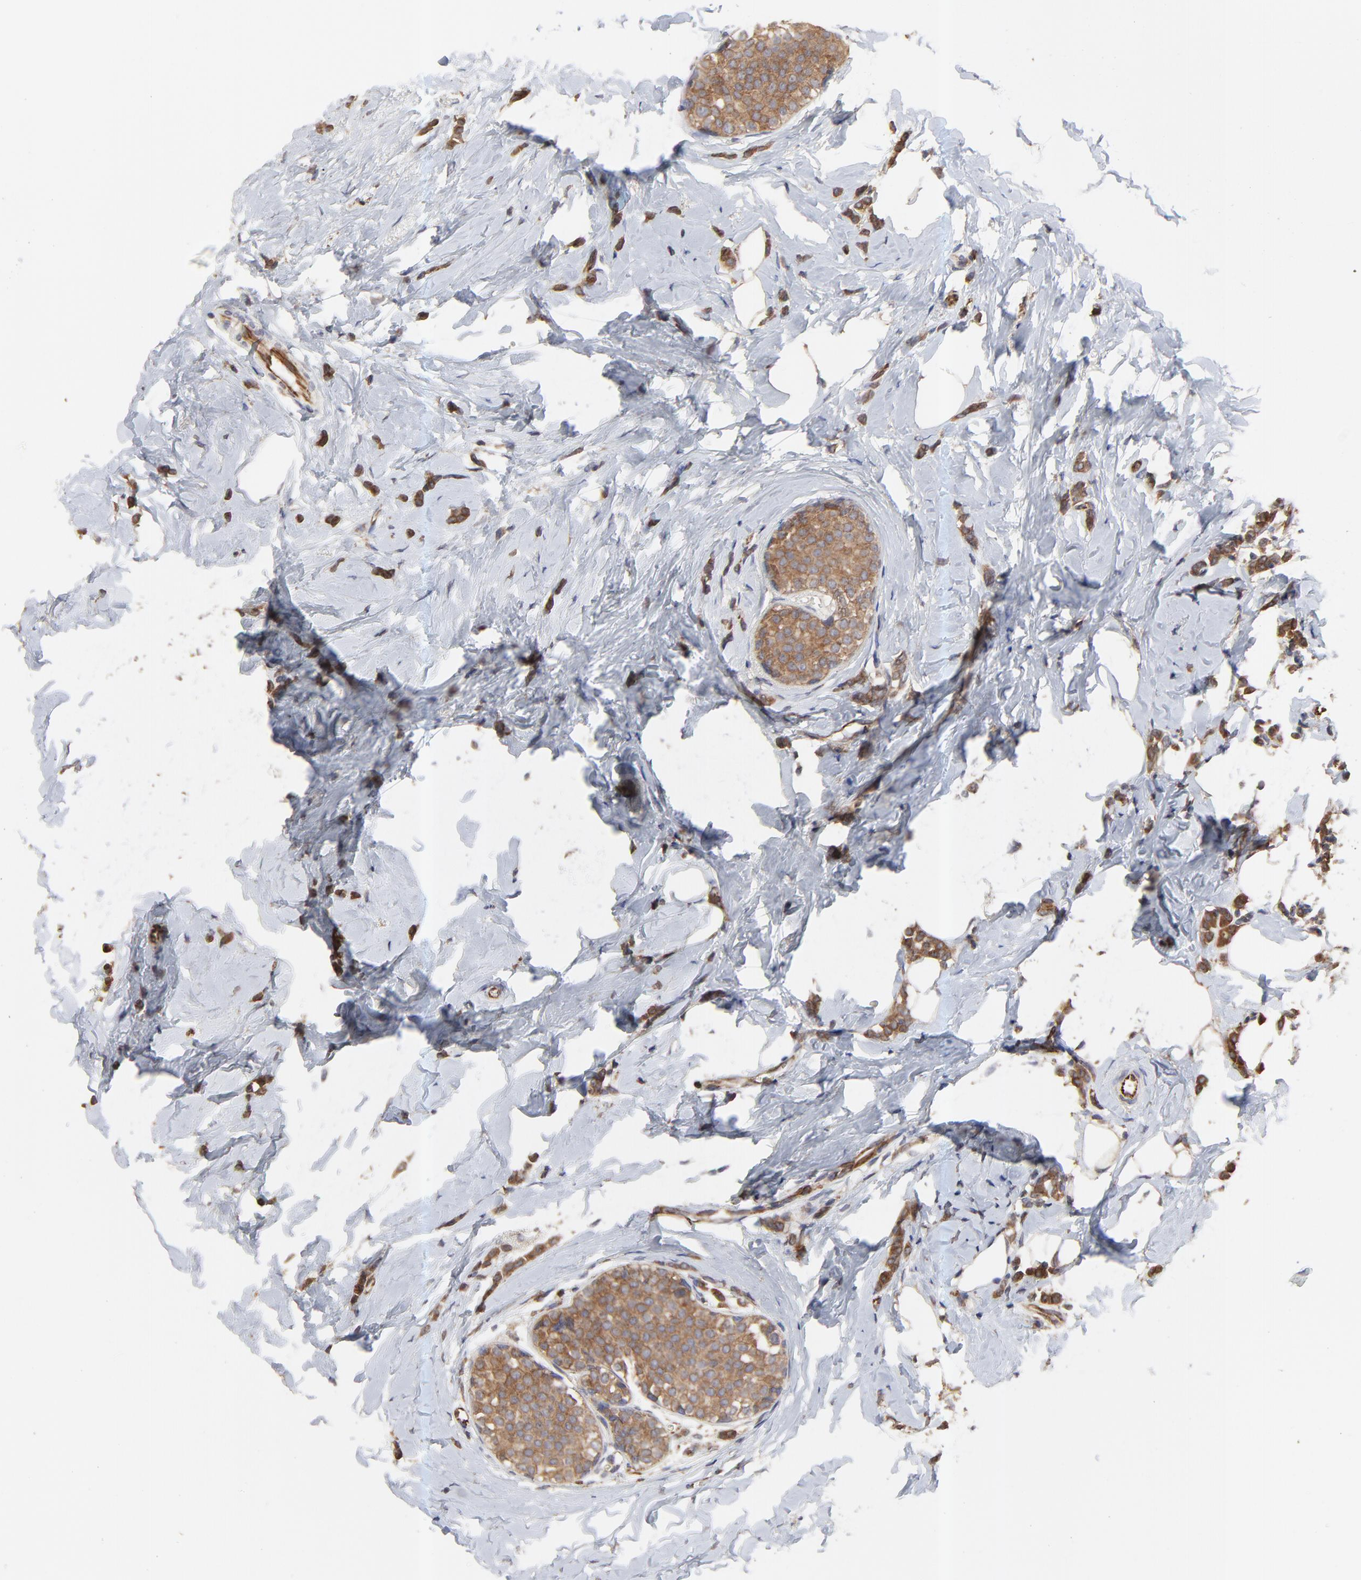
{"staining": {"intensity": "moderate", "quantity": ">75%", "location": "cytoplasmic/membranous"}, "tissue": "breast cancer", "cell_type": "Tumor cells", "image_type": "cancer", "snomed": [{"axis": "morphology", "description": "Lobular carcinoma"}, {"axis": "topography", "description": "Breast"}], "caption": "The histopathology image displays immunohistochemical staining of breast lobular carcinoma. There is moderate cytoplasmic/membranous expression is identified in approximately >75% of tumor cells.", "gene": "RAB9A", "patient": {"sex": "female", "age": 64}}